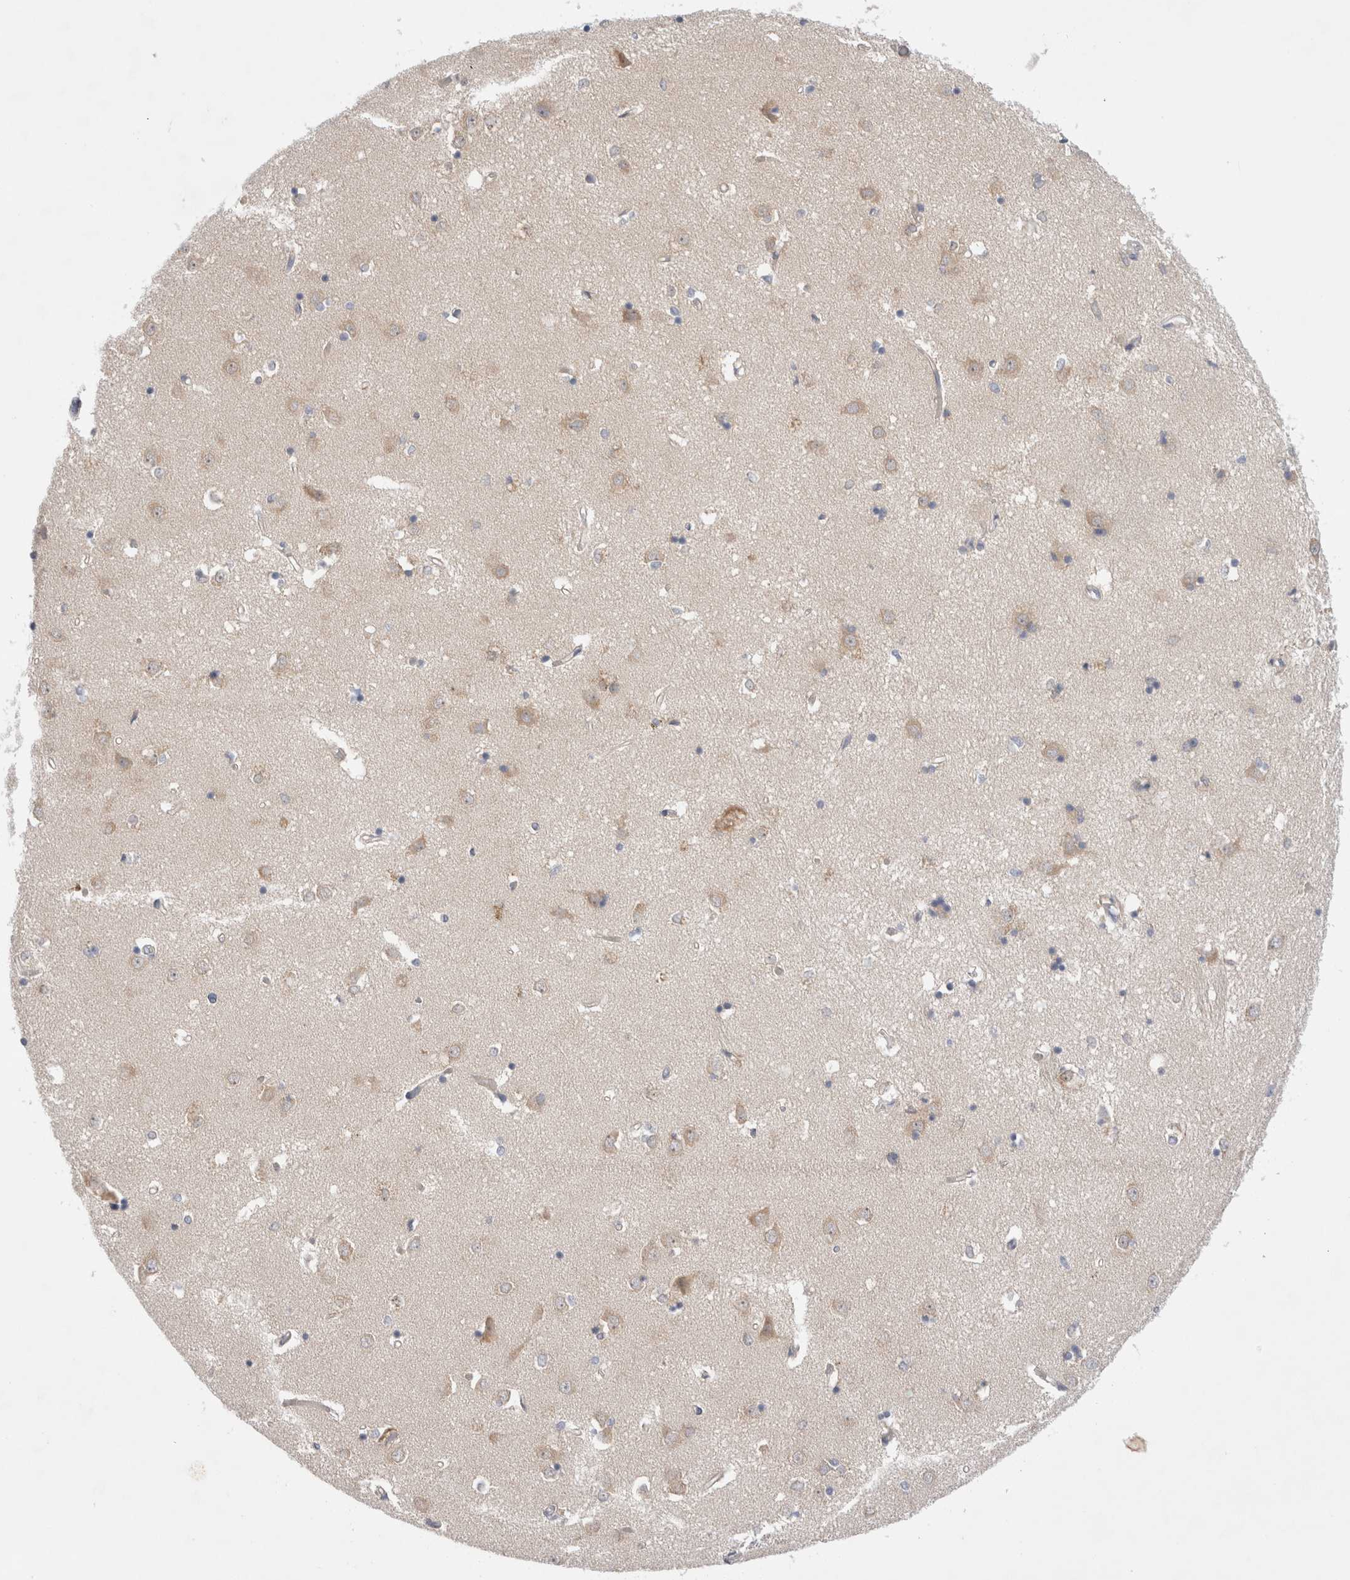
{"staining": {"intensity": "weak", "quantity": "<25%", "location": "cytoplasmic/membranous"}, "tissue": "caudate", "cell_type": "Glial cells", "image_type": "normal", "snomed": [{"axis": "morphology", "description": "Normal tissue, NOS"}, {"axis": "topography", "description": "Lateral ventricle wall"}], "caption": "DAB (3,3'-diaminobenzidine) immunohistochemical staining of benign caudate reveals no significant staining in glial cells. Brightfield microscopy of immunohistochemistry (IHC) stained with DAB (brown) and hematoxylin (blue), captured at high magnification.", "gene": "RBM12B", "patient": {"sex": "male", "age": 45}}